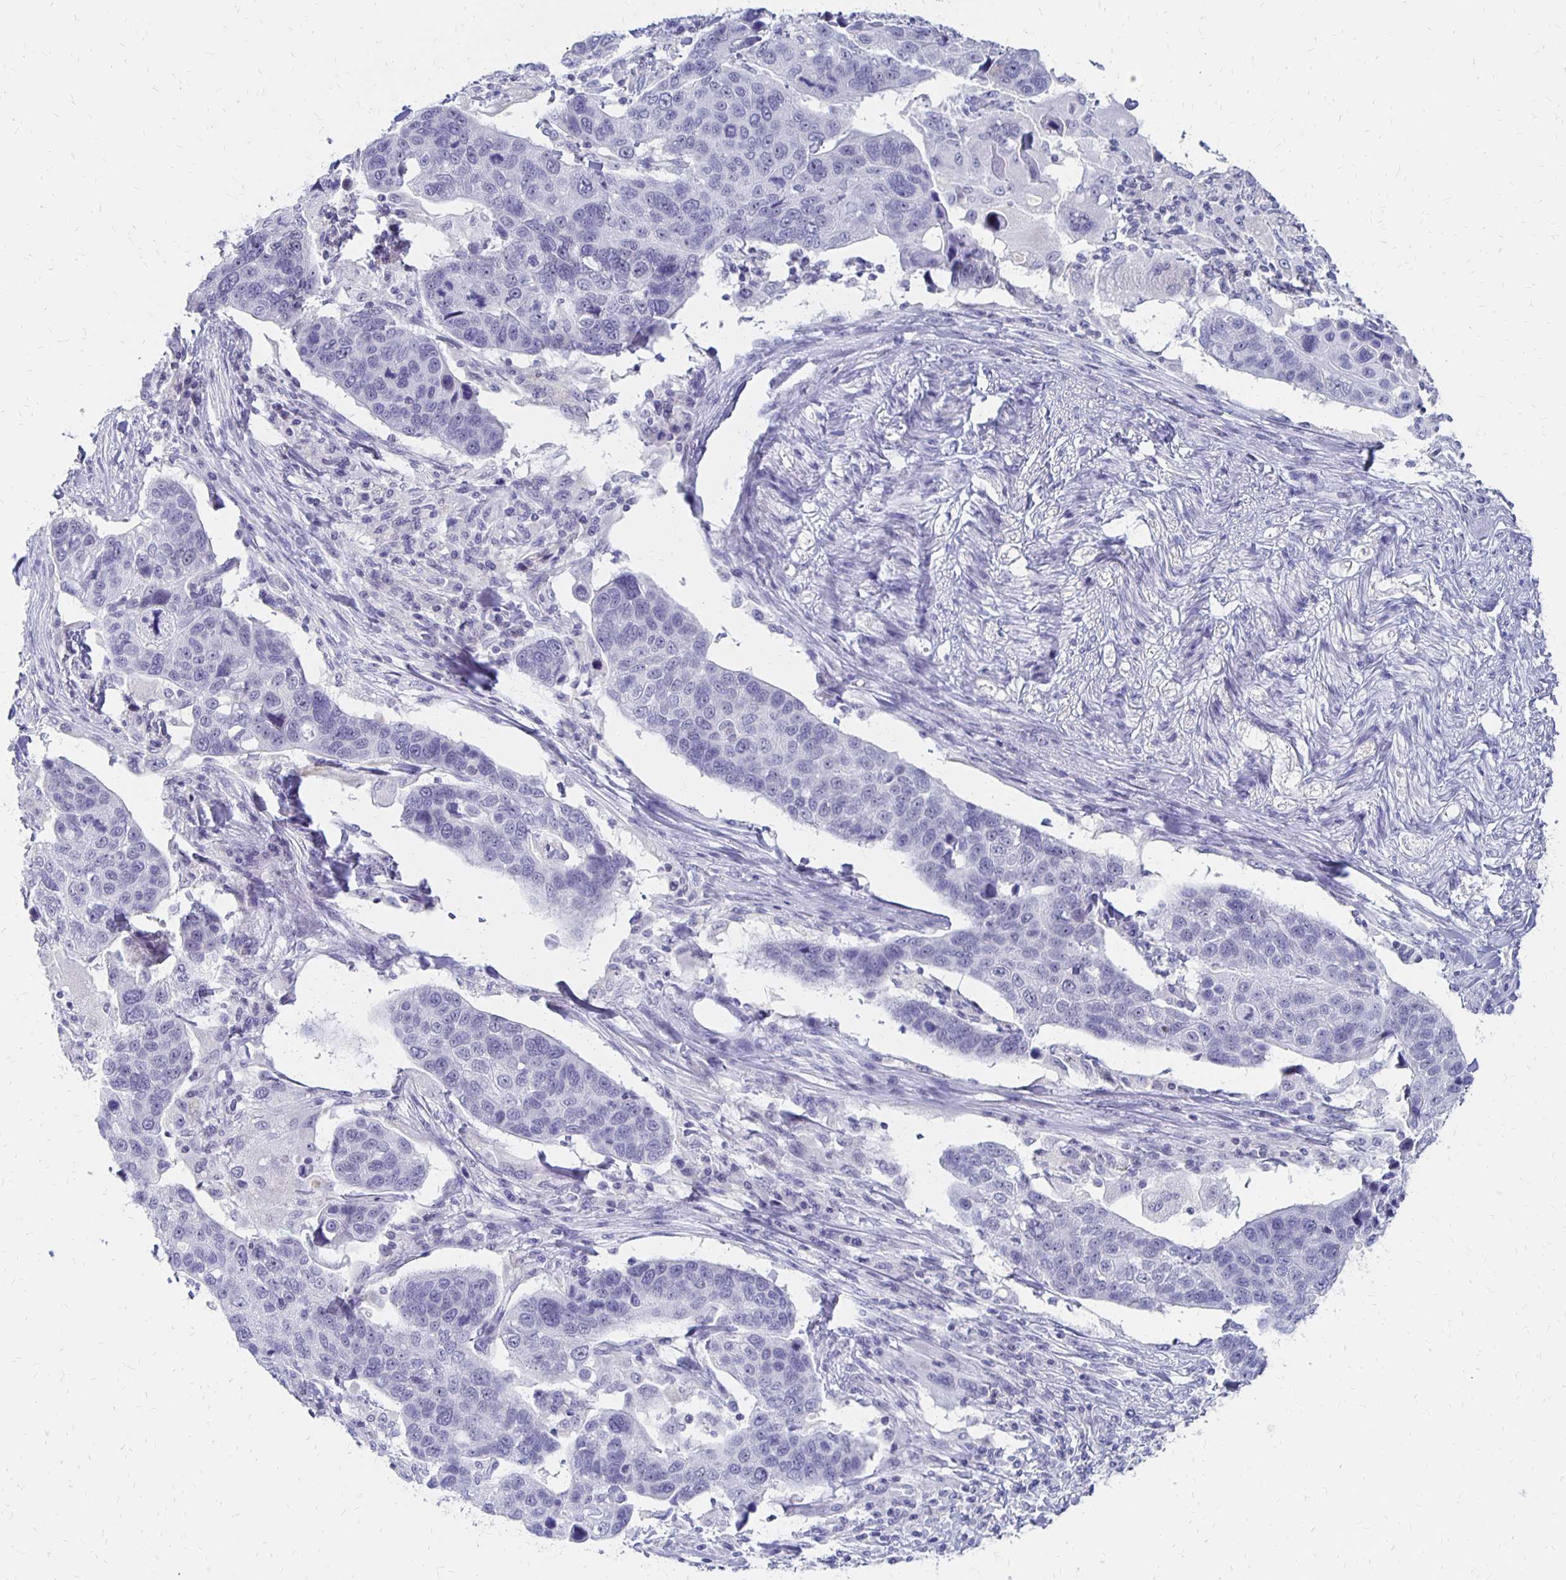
{"staining": {"intensity": "negative", "quantity": "none", "location": "none"}, "tissue": "lung cancer", "cell_type": "Tumor cells", "image_type": "cancer", "snomed": [{"axis": "morphology", "description": "Squamous cell carcinoma, NOS"}, {"axis": "topography", "description": "Lymph node"}, {"axis": "topography", "description": "Lung"}], "caption": "This is an immunohistochemistry micrograph of squamous cell carcinoma (lung). There is no staining in tumor cells.", "gene": "SYT2", "patient": {"sex": "male", "age": 61}}